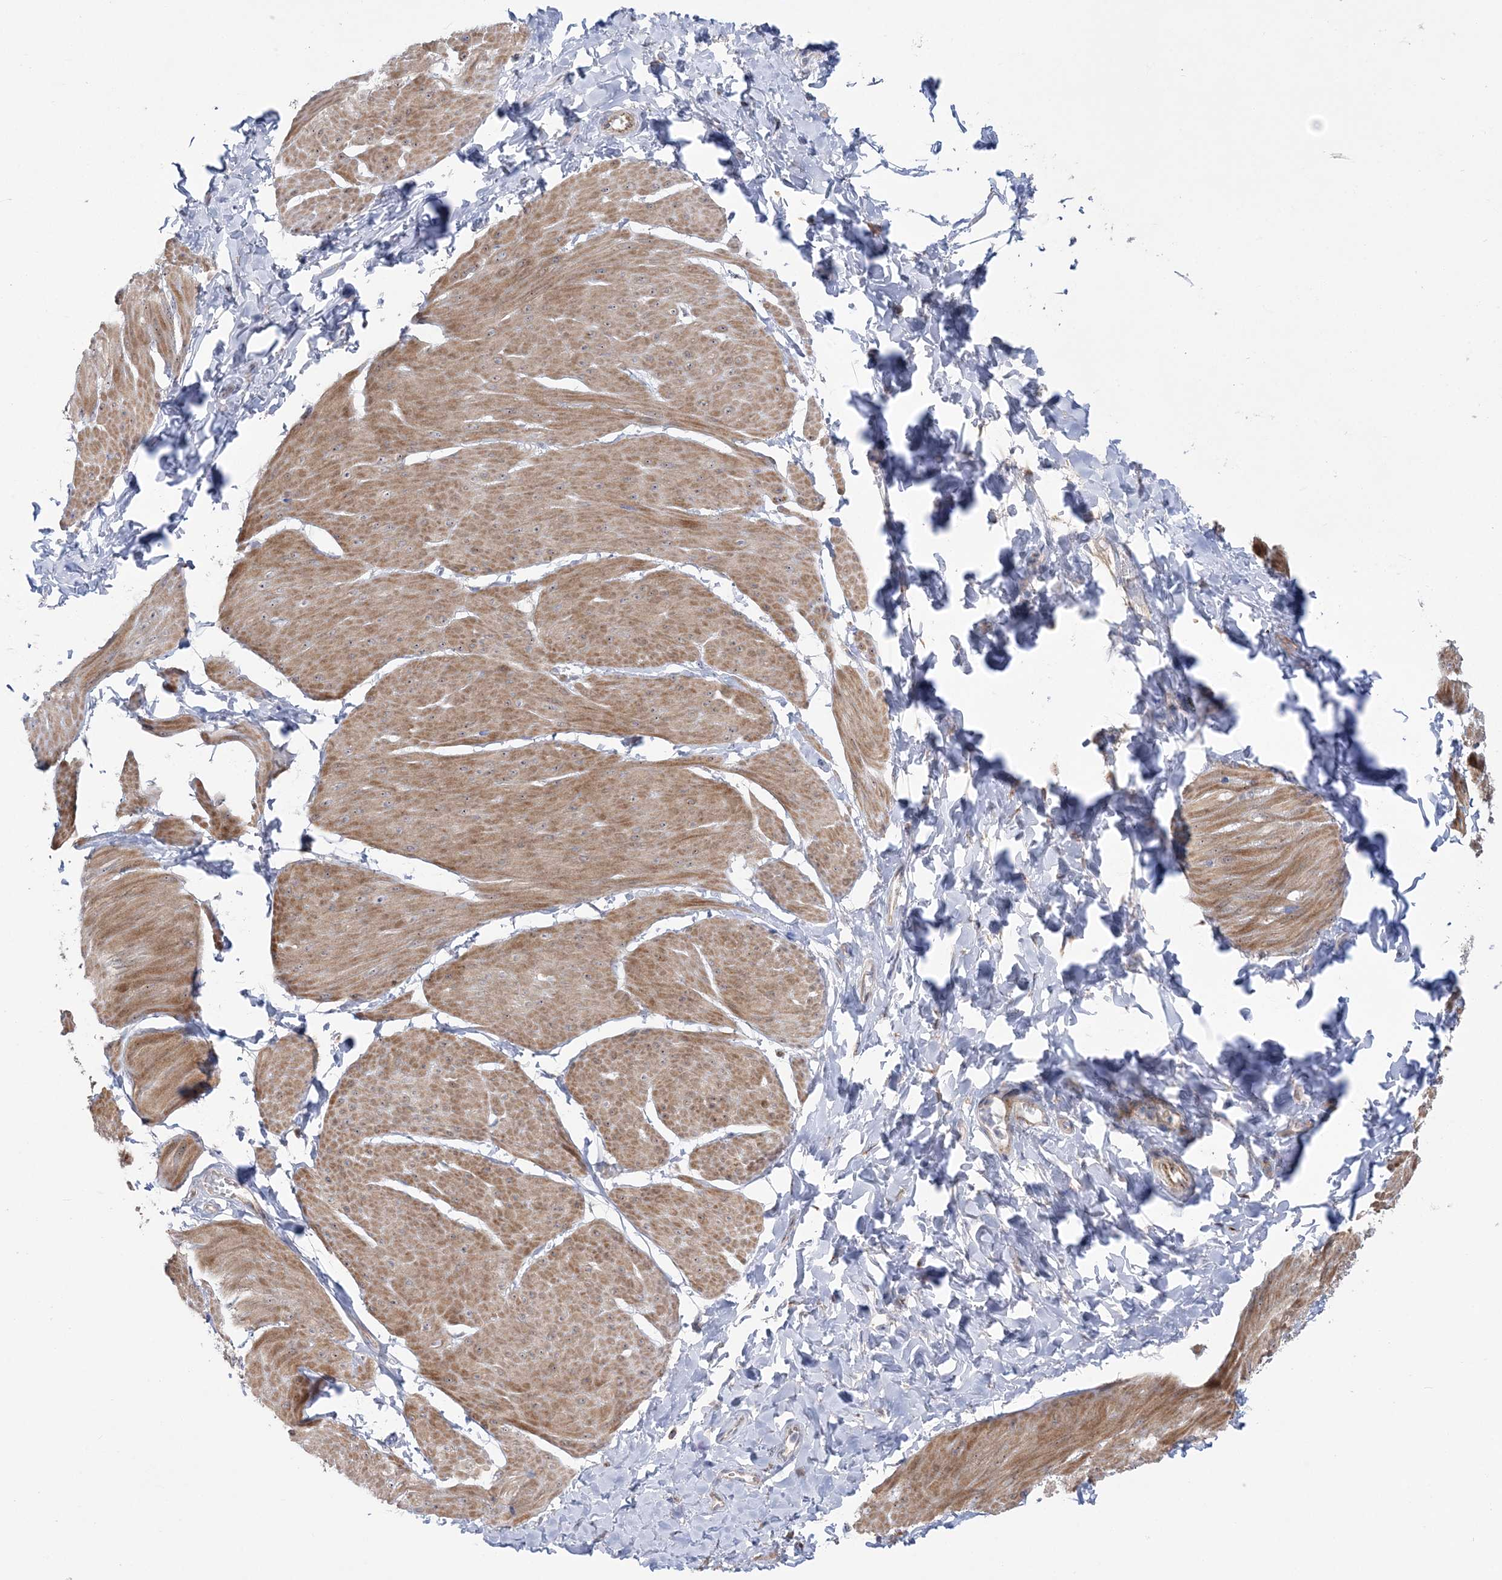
{"staining": {"intensity": "moderate", "quantity": ">75%", "location": "cytoplasmic/membranous"}, "tissue": "smooth muscle", "cell_type": "Smooth muscle cells", "image_type": "normal", "snomed": [{"axis": "morphology", "description": "Urothelial carcinoma, High grade"}, {"axis": "topography", "description": "Urinary bladder"}], "caption": "Immunohistochemical staining of normal human smooth muscle demonstrates medium levels of moderate cytoplasmic/membranous expression in about >75% of smooth muscle cells. The protein of interest is stained brown, and the nuclei are stained in blue (DAB IHC with brightfield microscopy, high magnification).", "gene": "MMADHC", "patient": {"sex": "male", "age": 46}}